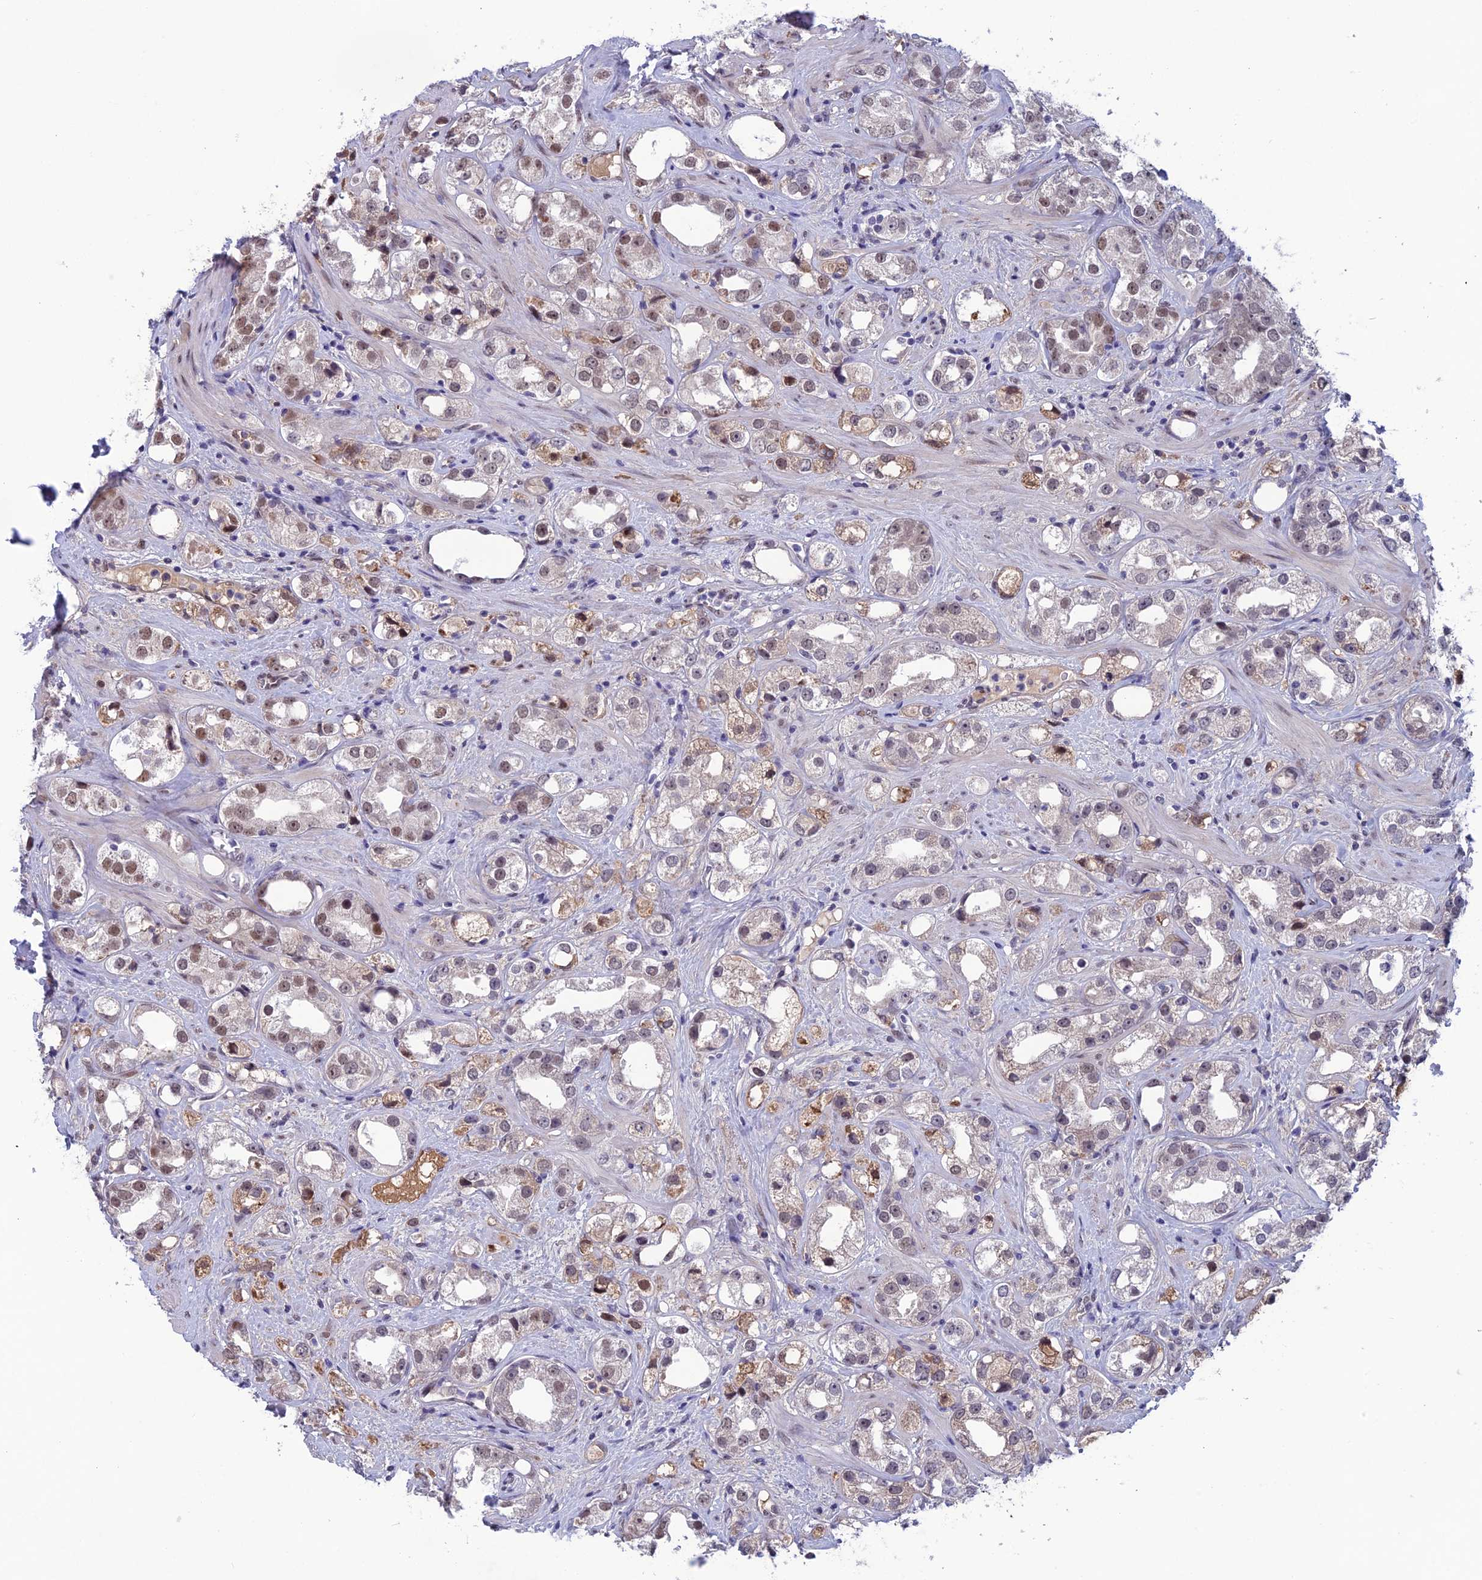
{"staining": {"intensity": "moderate", "quantity": "<25%", "location": "cytoplasmic/membranous,nuclear"}, "tissue": "prostate cancer", "cell_type": "Tumor cells", "image_type": "cancer", "snomed": [{"axis": "morphology", "description": "Adenocarcinoma, NOS"}, {"axis": "topography", "description": "Prostate"}], "caption": "Immunohistochemistry image of neoplastic tissue: prostate adenocarcinoma stained using immunohistochemistry (IHC) exhibits low levels of moderate protein expression localized specifically in the cytoplasmic/membranous and nuclear of tumor cells, appearing as a cytoplasmic/membranous and nuclear brown color.", "gene": "FKBPL", "patient": {"sex": "male", "age": 79}}